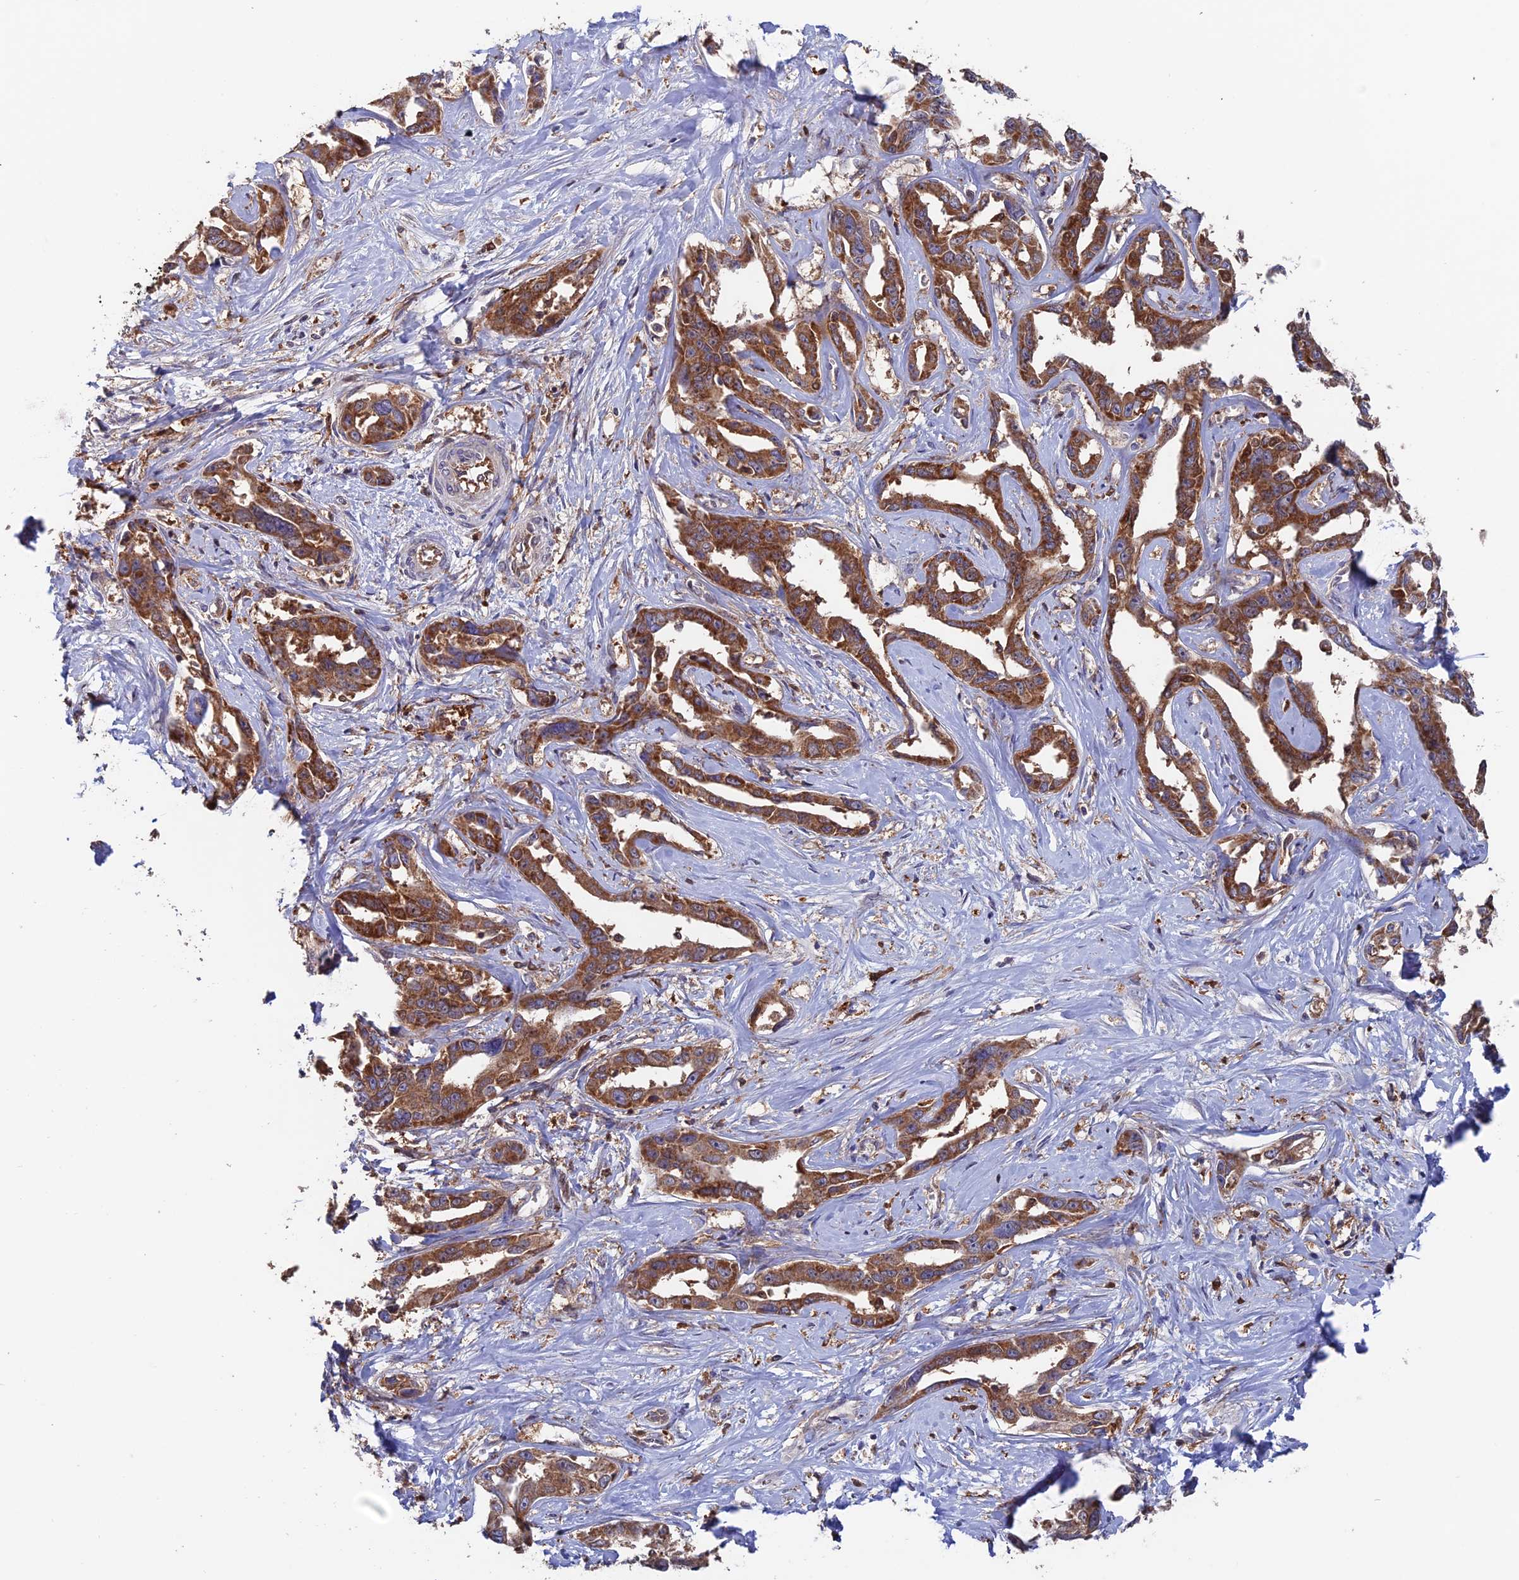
{"staining": {"intensity": "moderate", "quantity": ">75%", "location": "cytoplasmic/membranous"}, "tissue": "liver cancer", "cell_type": "Tumor cells", "image_type": "cancer", "snomed": [{"axis": "morphology", "description": "Cholangiocarcinoma"}, {"axis": "topography", "description": "Liver"}], "caption": "Brown immunohistochemical staining in cholangiocarcinoma (liver) displays moderate cytoplasmic/membranous positivity in approximately >75% of tumor cells. (DAB (3,3'-diaminobenzidine) IHC, brown staining for protein, blue staining for nuclei).", "gene": "DTYMK", "patient": {"sex": "male", "age": 59}}